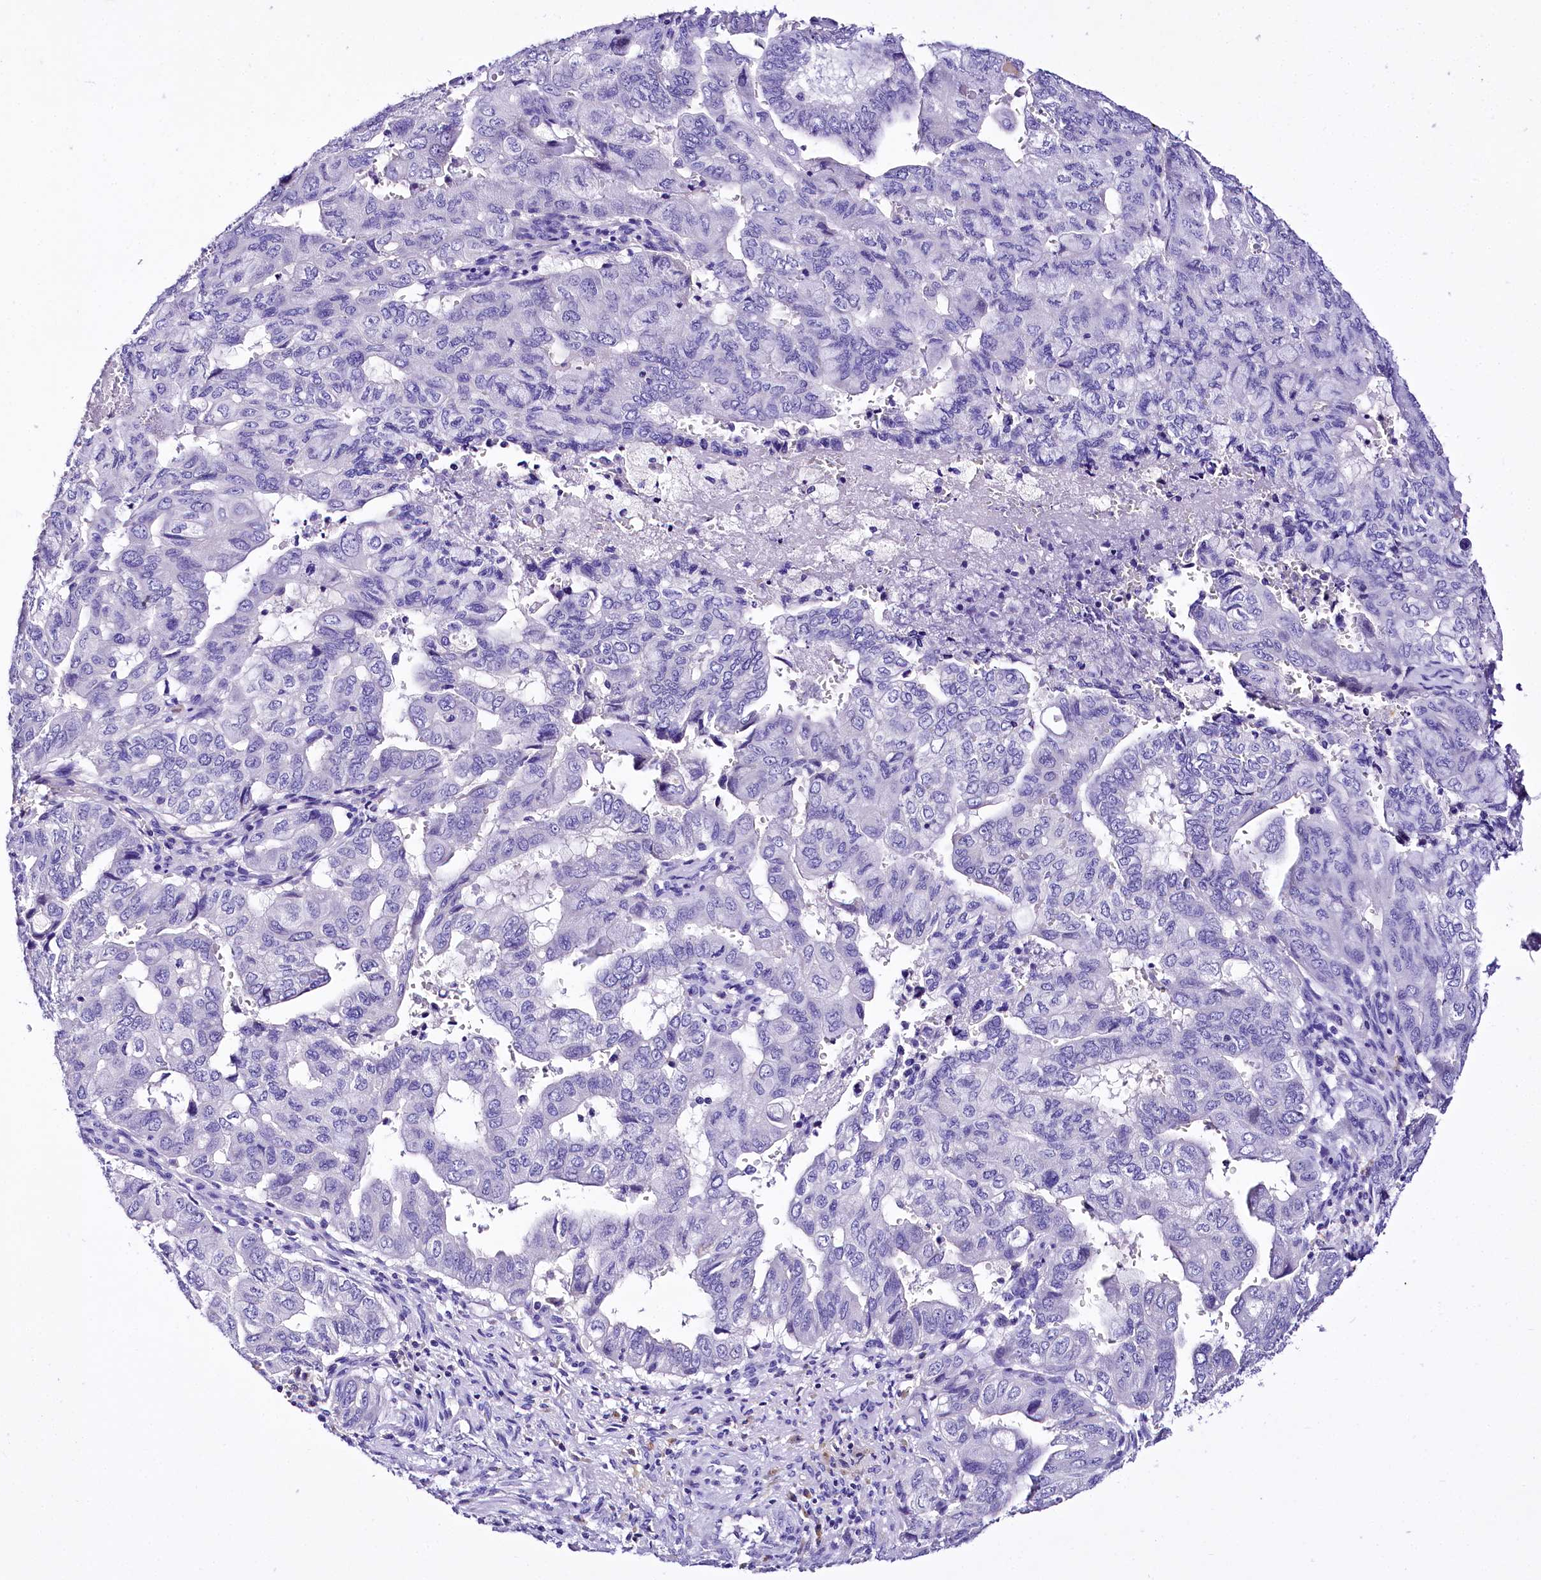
{"staining": {"intensity": "negative", "quantity": "none", "location": "none"}, "tissue": "pancreatic cancer", "cell_type": "Tumor cells", "image_type": "cancer", "snomed": [{"axis": "morphology", "description": "Adenocarcinoma, NOS"}, {"axis": "topography", "description": "Pancreas"}], "caption": "Immunohistochemistry (IHC) histopathology image of neoplastic tissue: pancreatic cancer (adenocarcinoma) stained with DAB demonstrates no significant protein expression in tumor cells.", "gene": "A2ML1", "patient": {"sex": "male", "age": 51}}